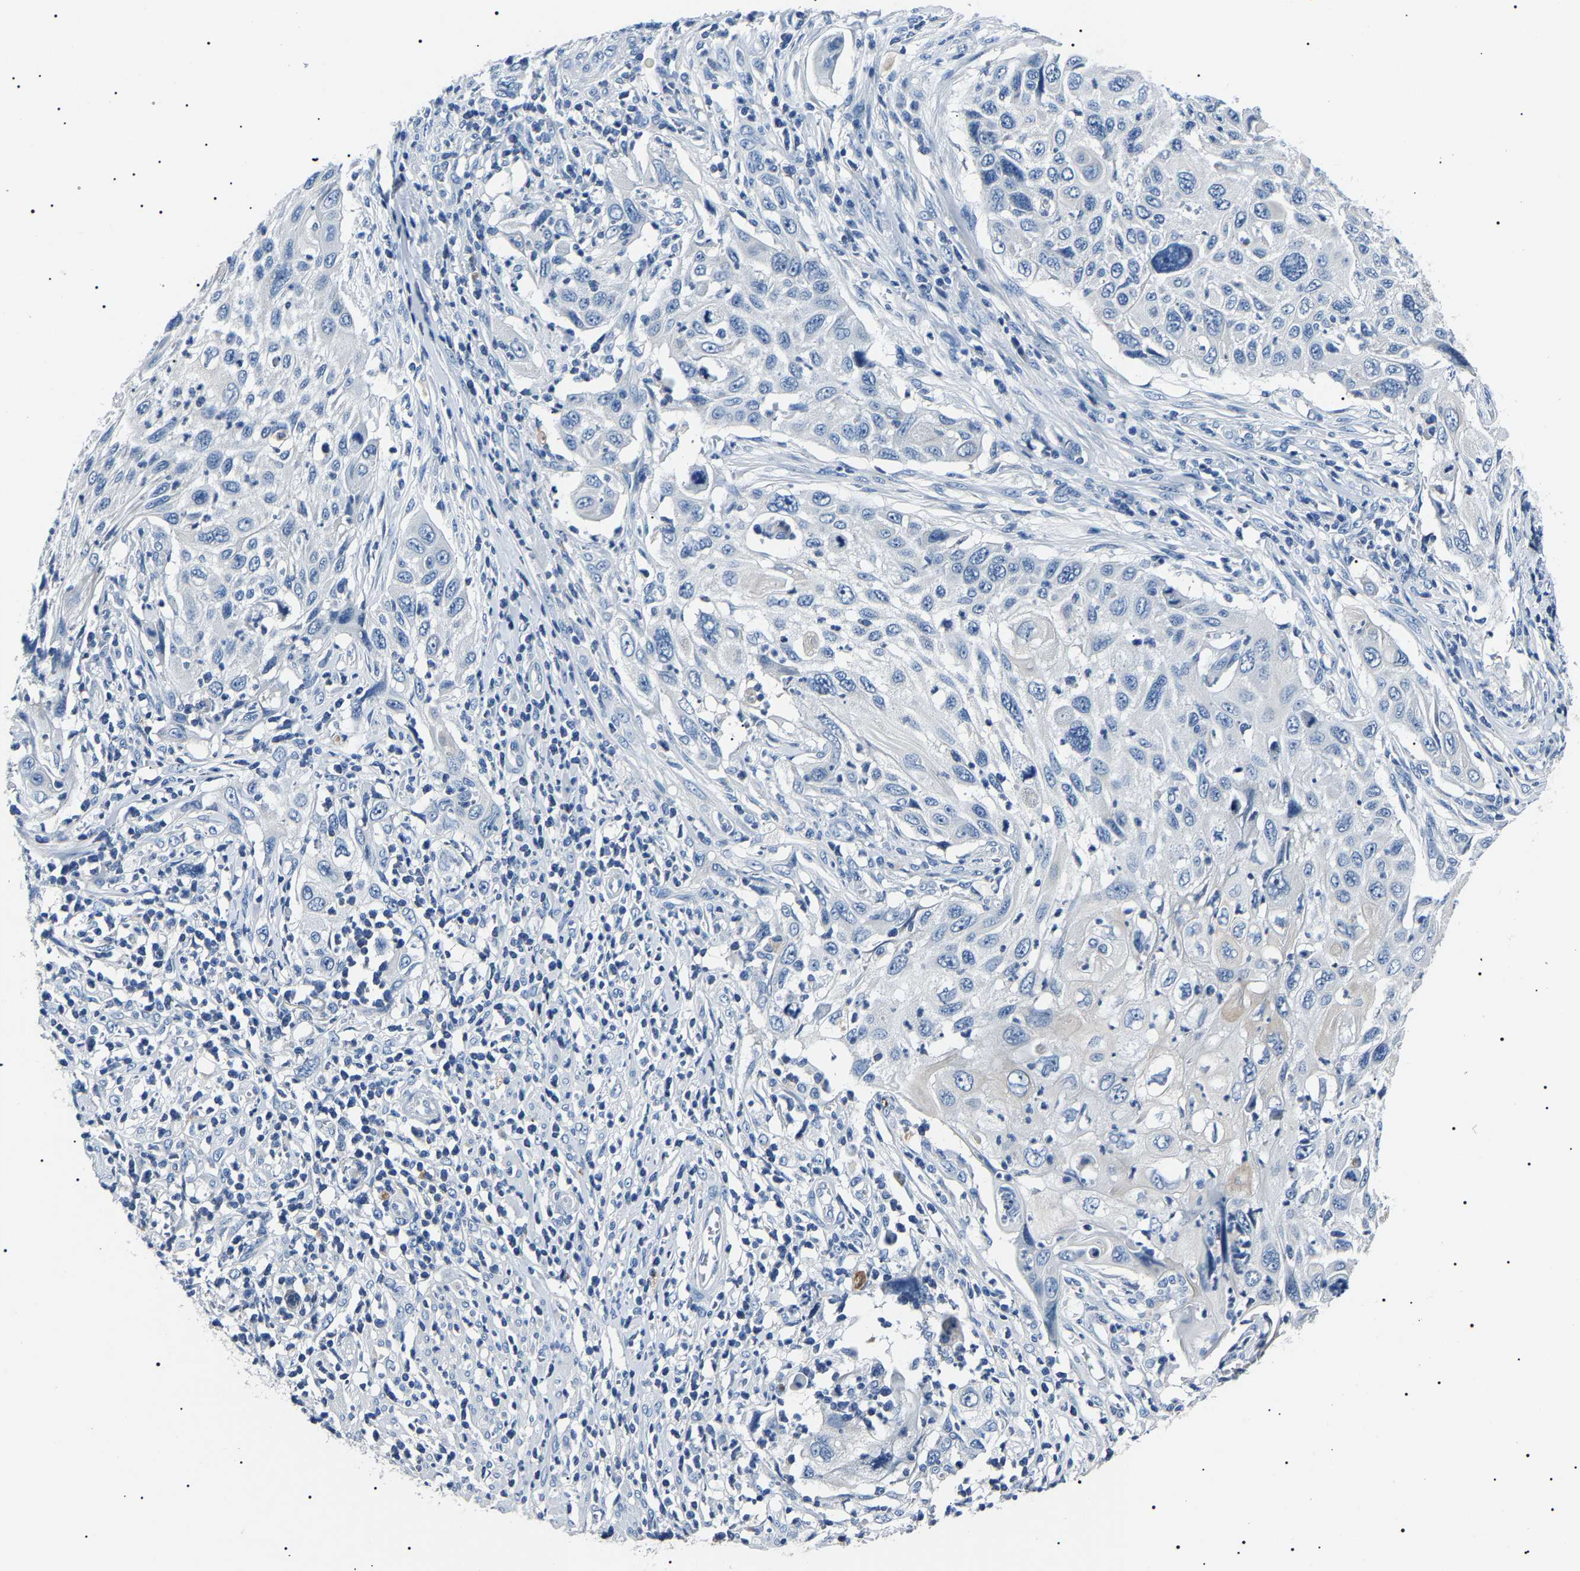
{"staining": {"intensity": "negative", "quantity": "none", "location": "none"}, "tissue": "cervical cancer", "cell_type": "Tumor cells", "image_type": "cancer", "snomed": [{"axis": "morphology", "description": "Squamous cell carcinoma, NOS"}, {"axis": "topography", "description": "Cervix"}], "caption": "This is an IHC histopathology image of human squamous cell carcinoma (cervical). There is no expression in tumor cells.", "gene": "KLK15", "patient": {"sex": "female", "age": 70}}